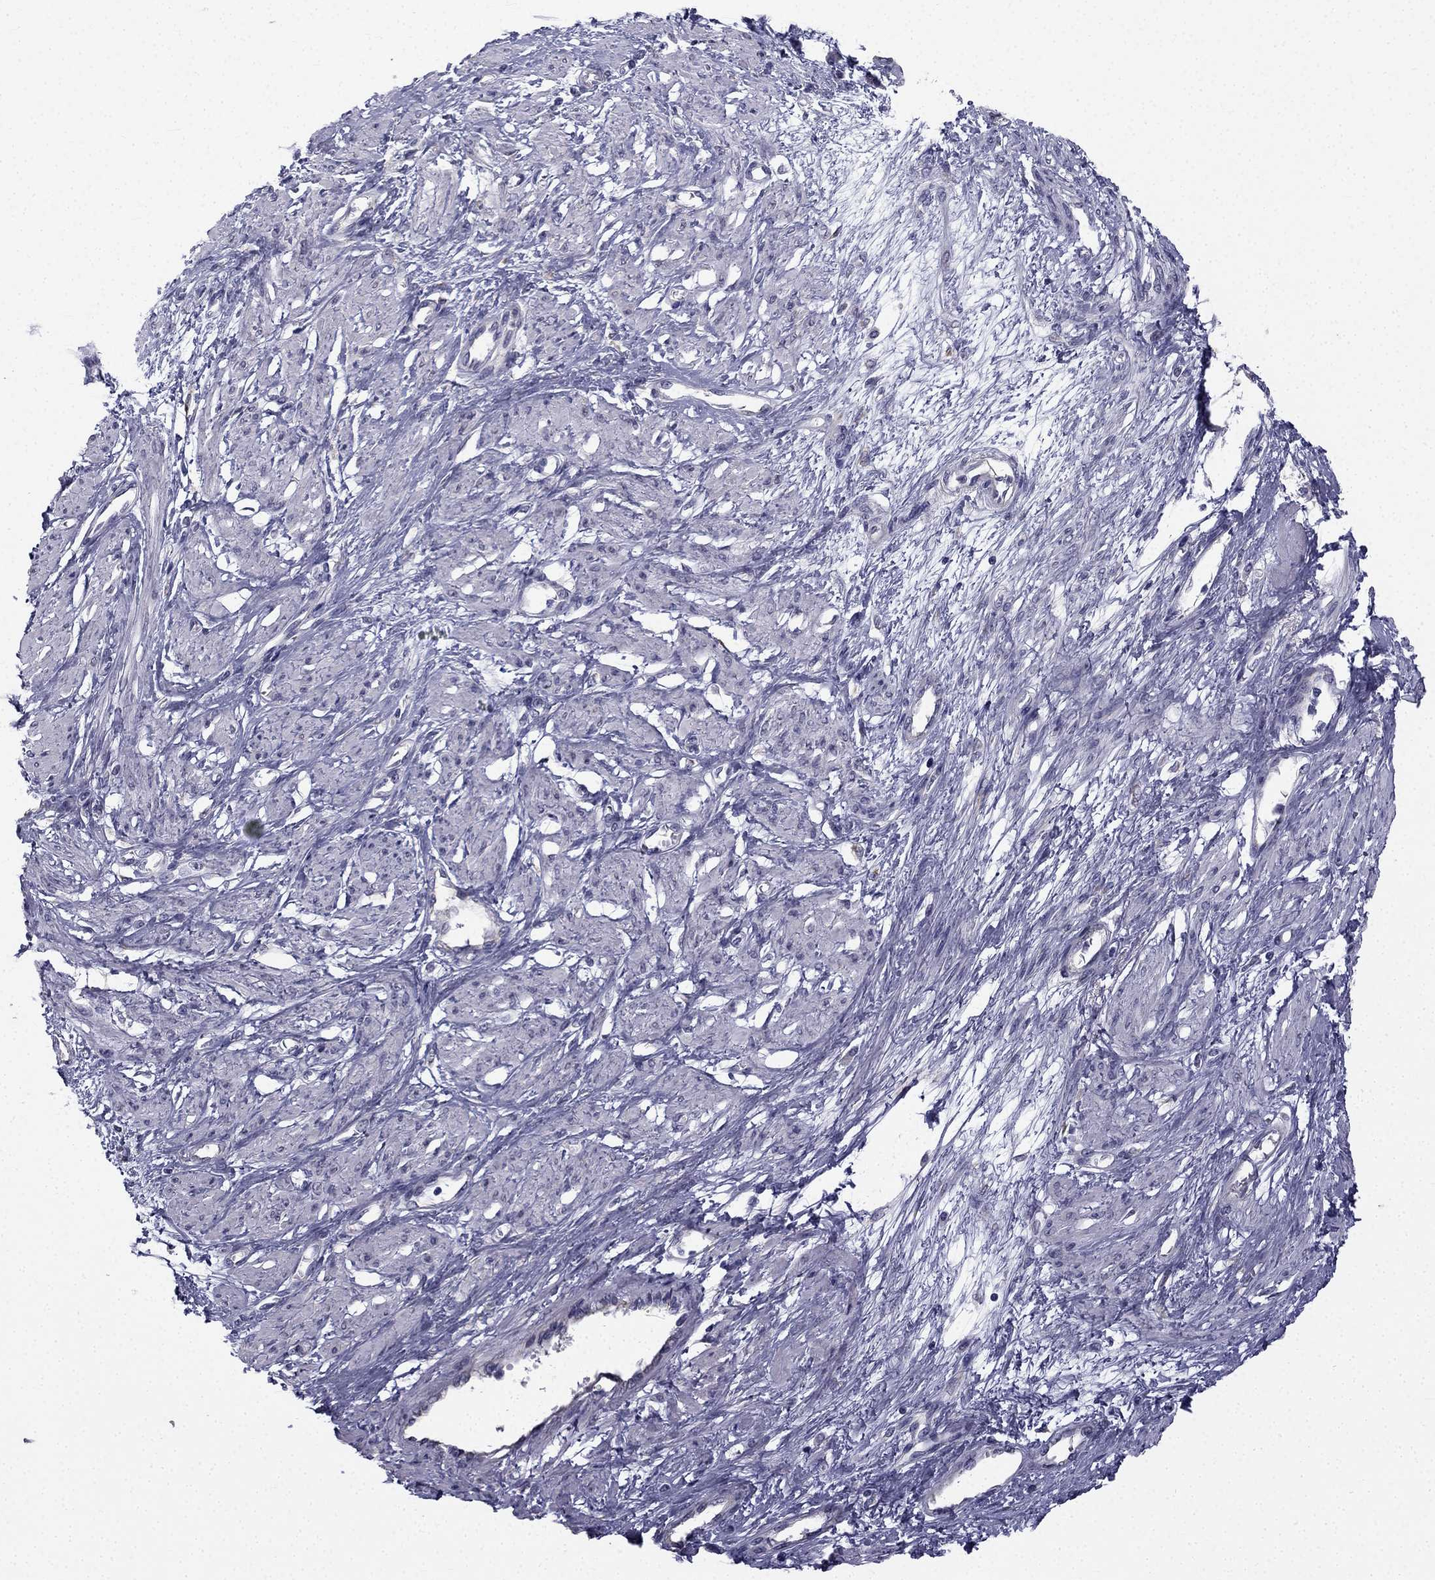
{"staining": {"intensity": "negative", "quantity": "none", "location": "none"}, "tissue": "smooth muscle", "cell_type": "Smooth muscle cells", "image_type": "normal", "snomed": [{"axis": "morphology", "description": "Normal tissue, NOS"}, {"axis": "topography", "description": "Smooth muscle"}, {"axis": "topography", "description": "Uterus"}], "caption": "Protein analysis of normal smooth muscle displays no significant expression in smooth muscle cells. (Stains: DAB (3,3'-diaminobenzidine) immunohistochemistry with hematoxylin counter stain, Microscopy: brightfield microscopy at high magnification).", "gene": "CCDC40", "patient": {"sex": "female", "age": 39}}